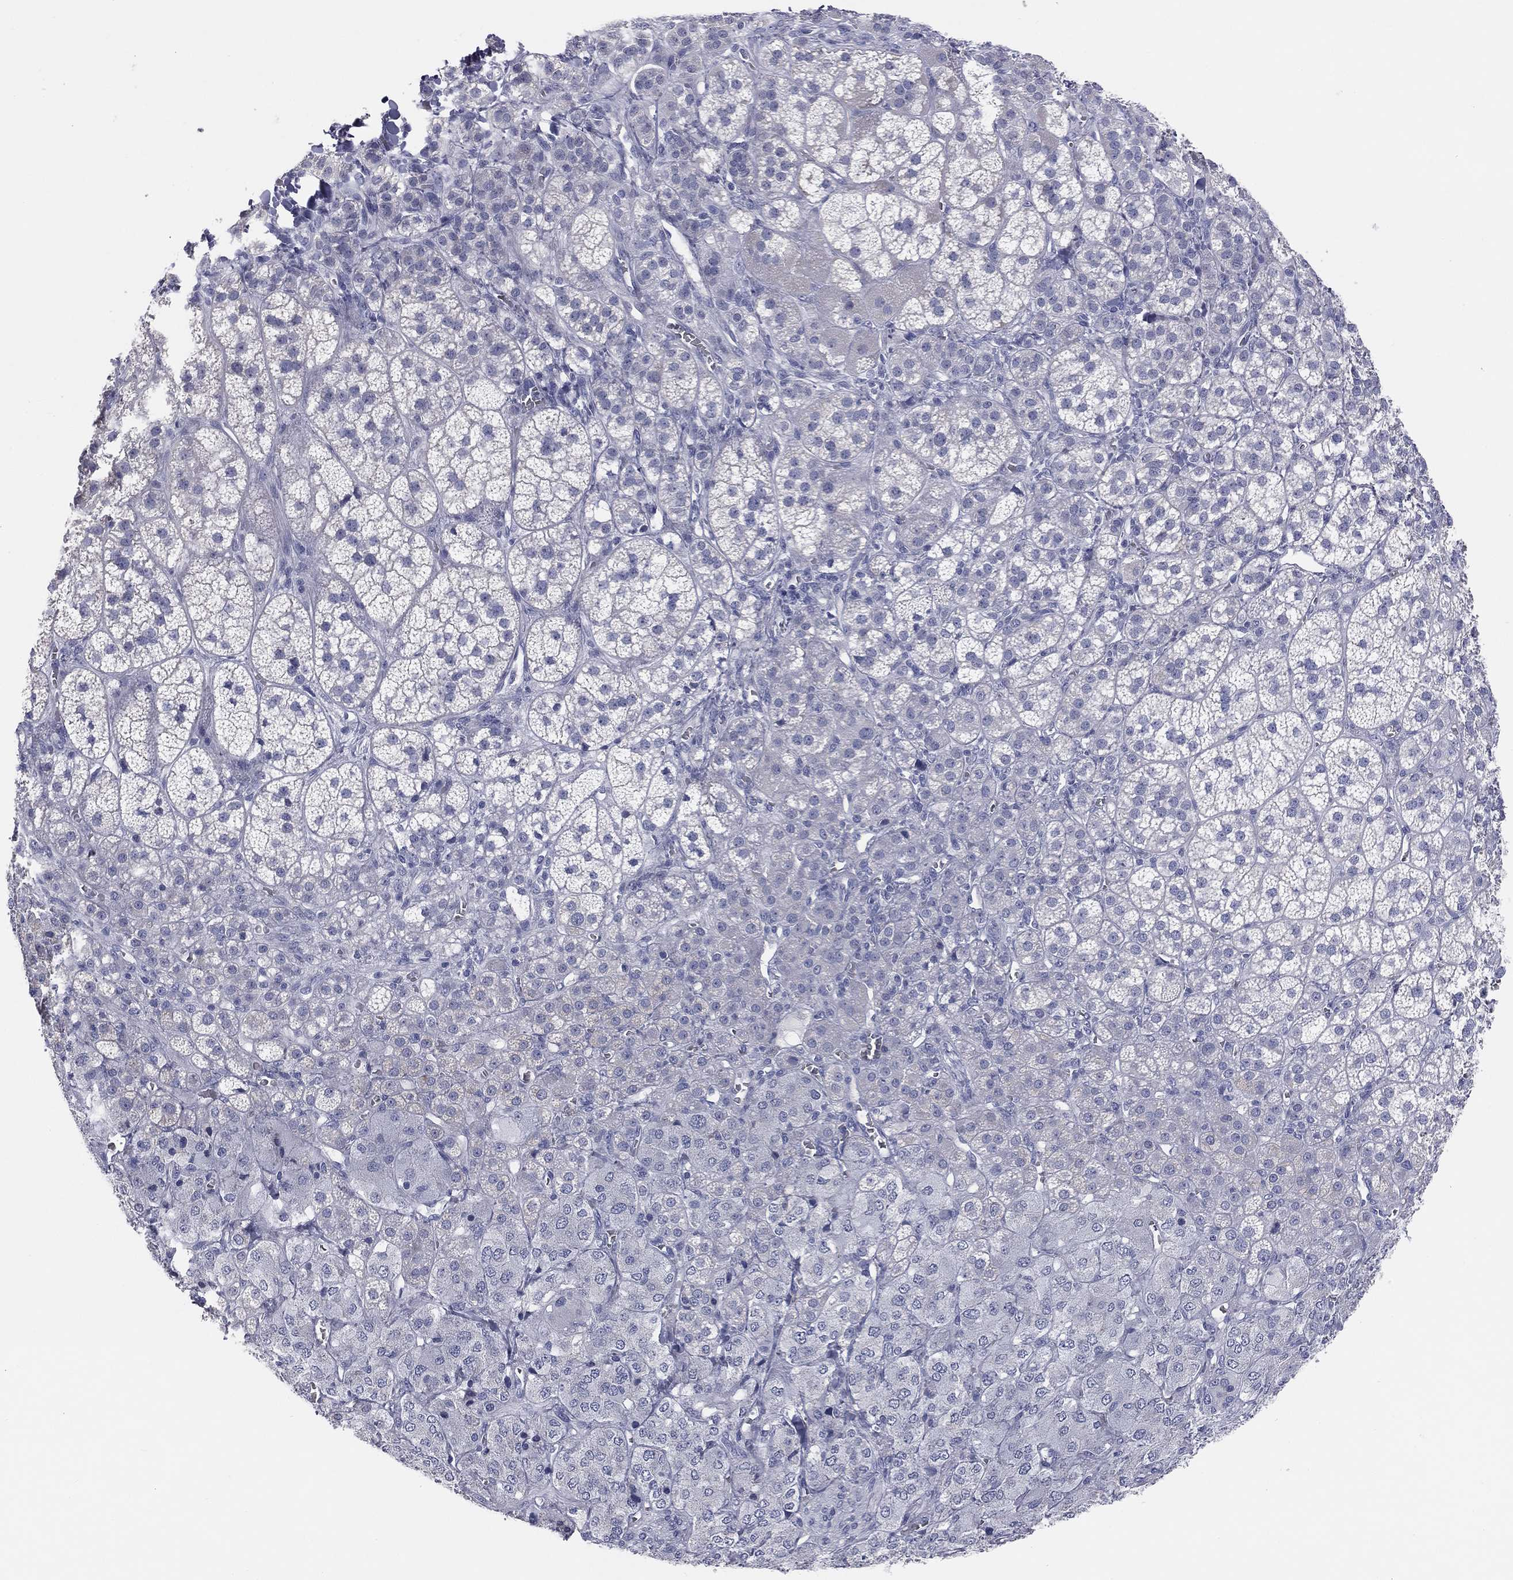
{"staining": {"intensity": "negative", "quantity": "none", "location": "none"}, "tissue": "adrenal gland", "cell_type": "Glandular cells", "image_type": "normal", "snomed": [{"axis": "morphology", "description": "Normal tissue, NOS"}, {"axis": "topography", "description": "Adrenal gland"}], "caption": "There is no significant positivity in glandular cells of adrenal gland. (DAB (3,3'-diaminobenzidine) immunohistochemistry, high magnification).", "gene": "STK31", "patient": {"sex": "female", "age": 60}}